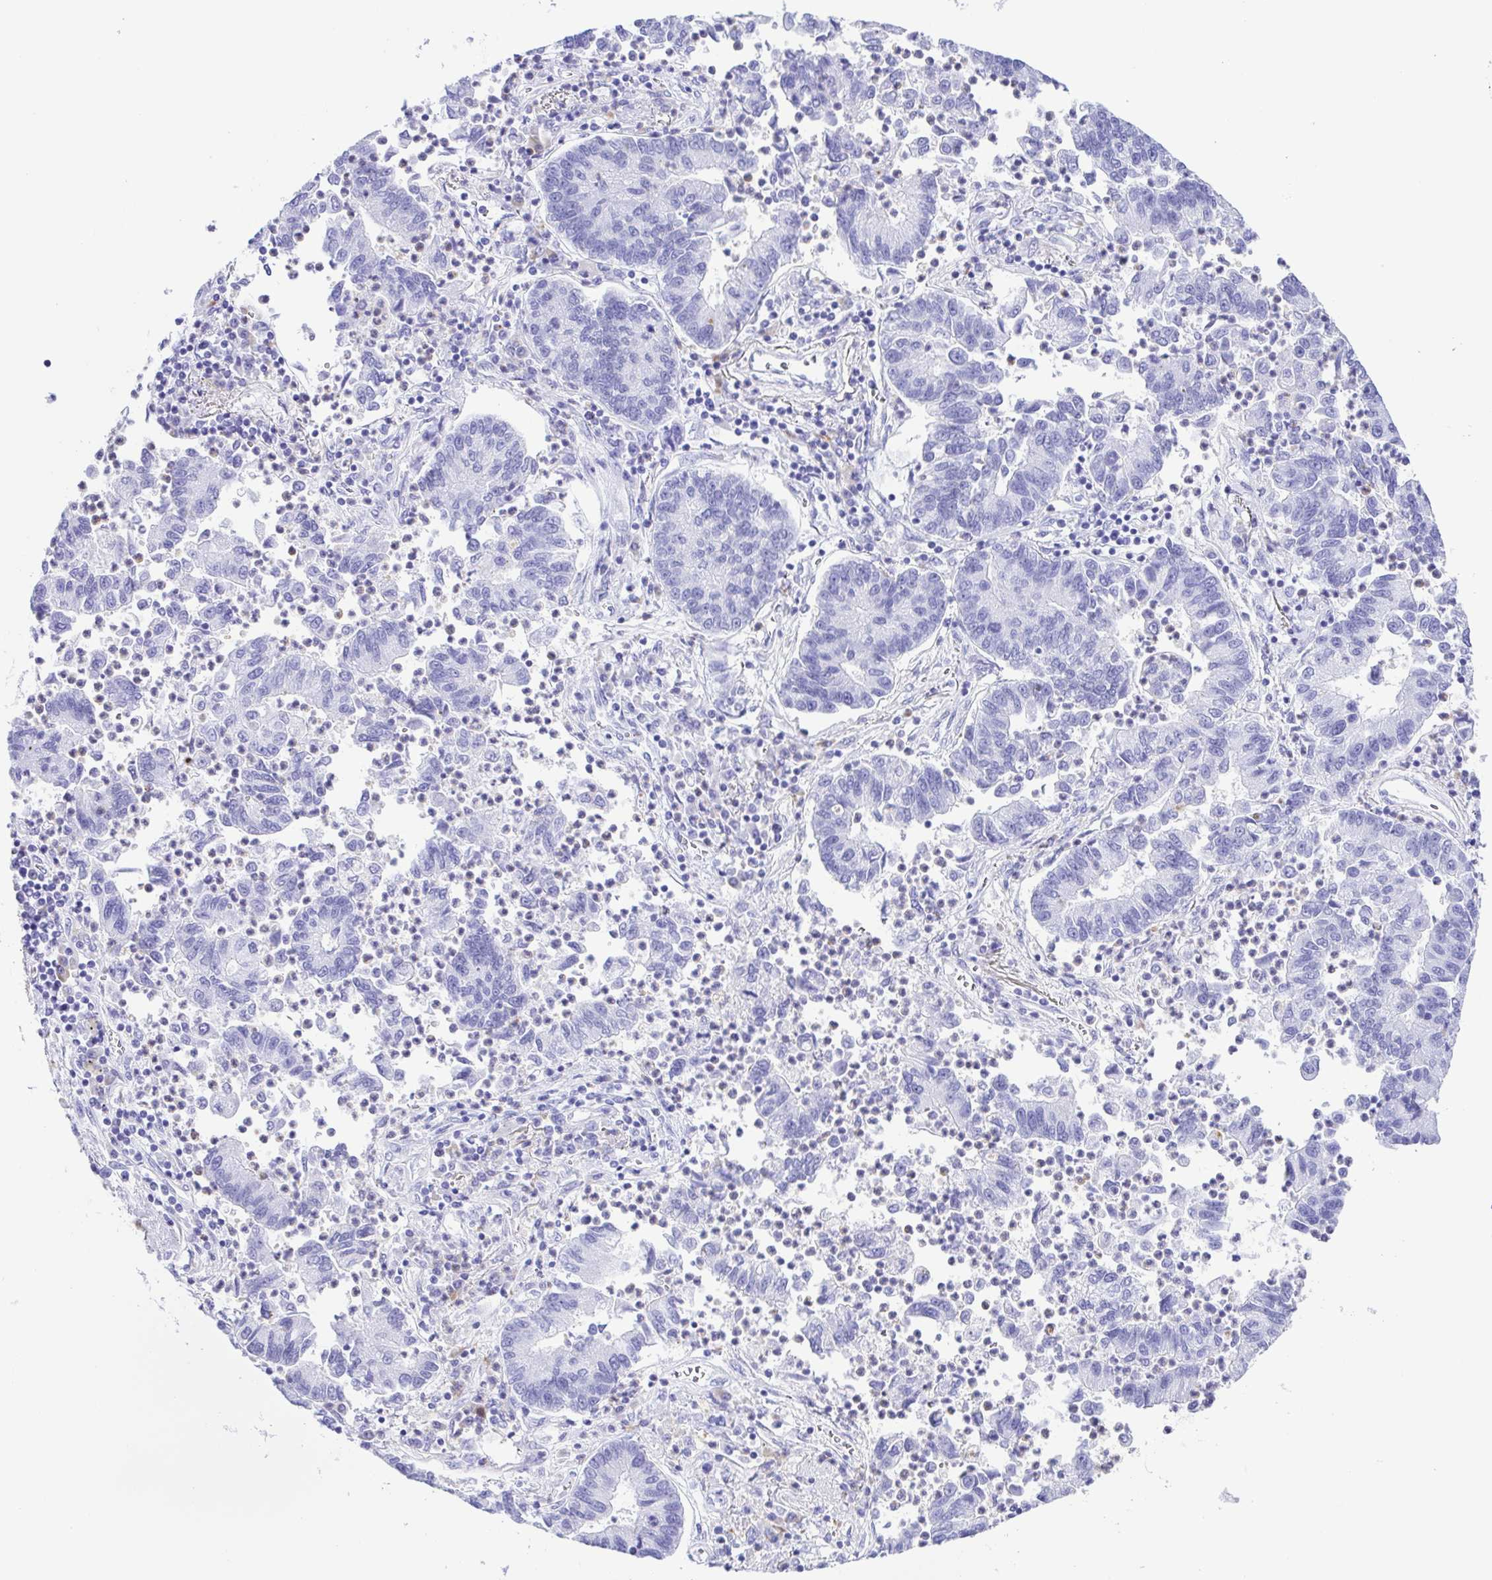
{"staining": {"intensity": "negative", "quantity": "none", "location": "none"}, "tissue": "lung cancer", "cell_type": "Tumor cells", "image_type": "cancer", "snomed": [{"axis": "morphology", "description": "Adenocarcinoma, NOS"}, {"axis": "topography", "description": "Lung"}], "caption": "Immunohistochemical staining of human lung cancer (adenocarcinoma) demonstrates no significant positivity in tumor cells.", "gene": "GPR17", "patient": {"sex": "female", "age": 57}}